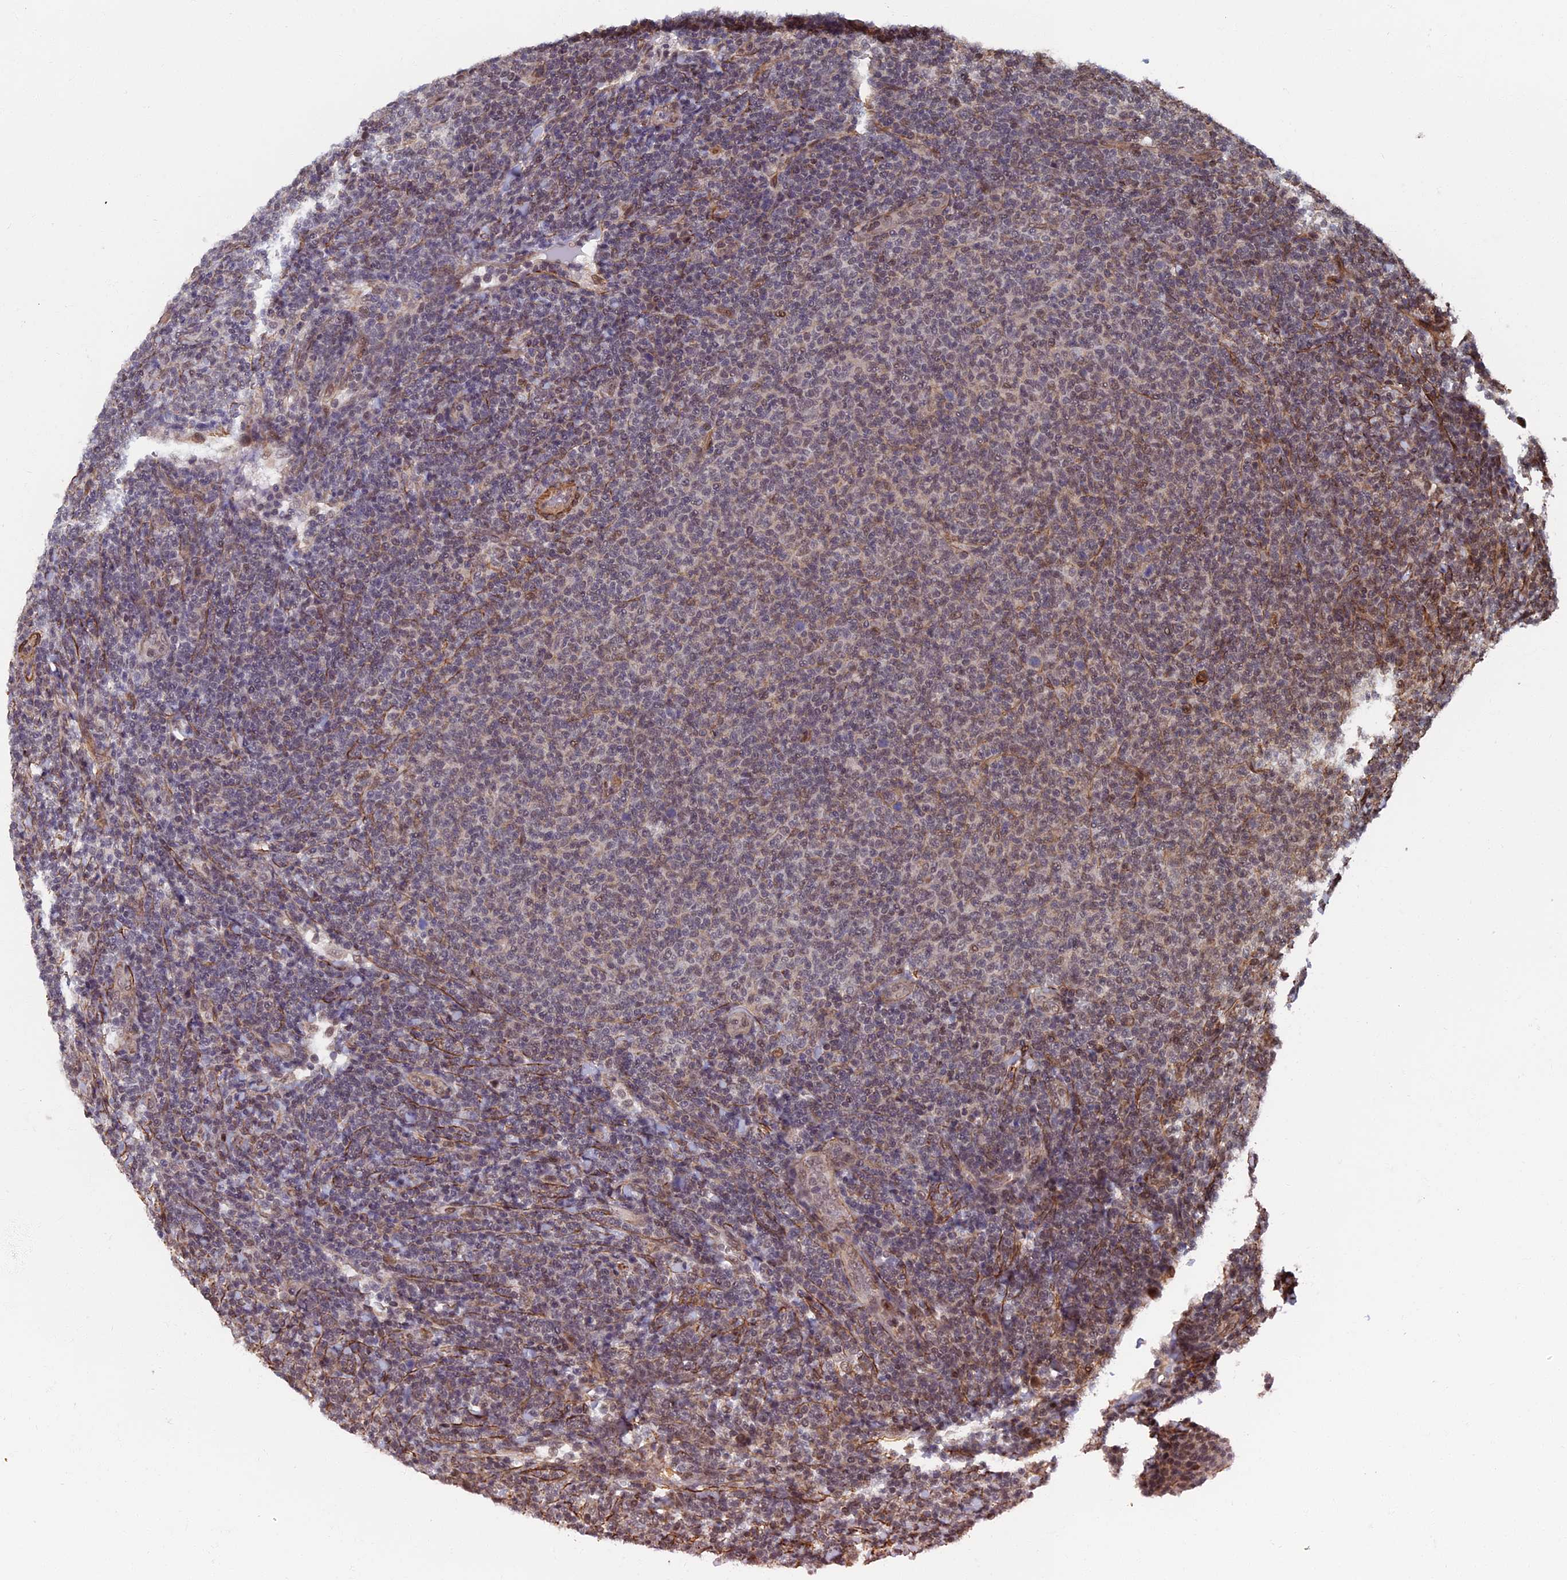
{"staining": {"intensity": "weak", "quantity": "25%-75%", "location": "nuclear"}, "tissue": "lymphoma", "cell_type": "Tumor cells", "image_type": "cancer", "snomed": [{"axis": "morphology", "description": "Malignant lymphoma, non-Hodgkin's type, Low grade"}, {"axis": "topography", "description": "Lymph node"}], "caption": "Malignant lymphoma, non-Hodgkin's type (low-grade) stained for a protein (brown) demonstrates weak nuclear positive staining in about 25%-75% of tumor cells.", "gene": "CTDP1", "patient": {"sex": "male", "age": 66}}